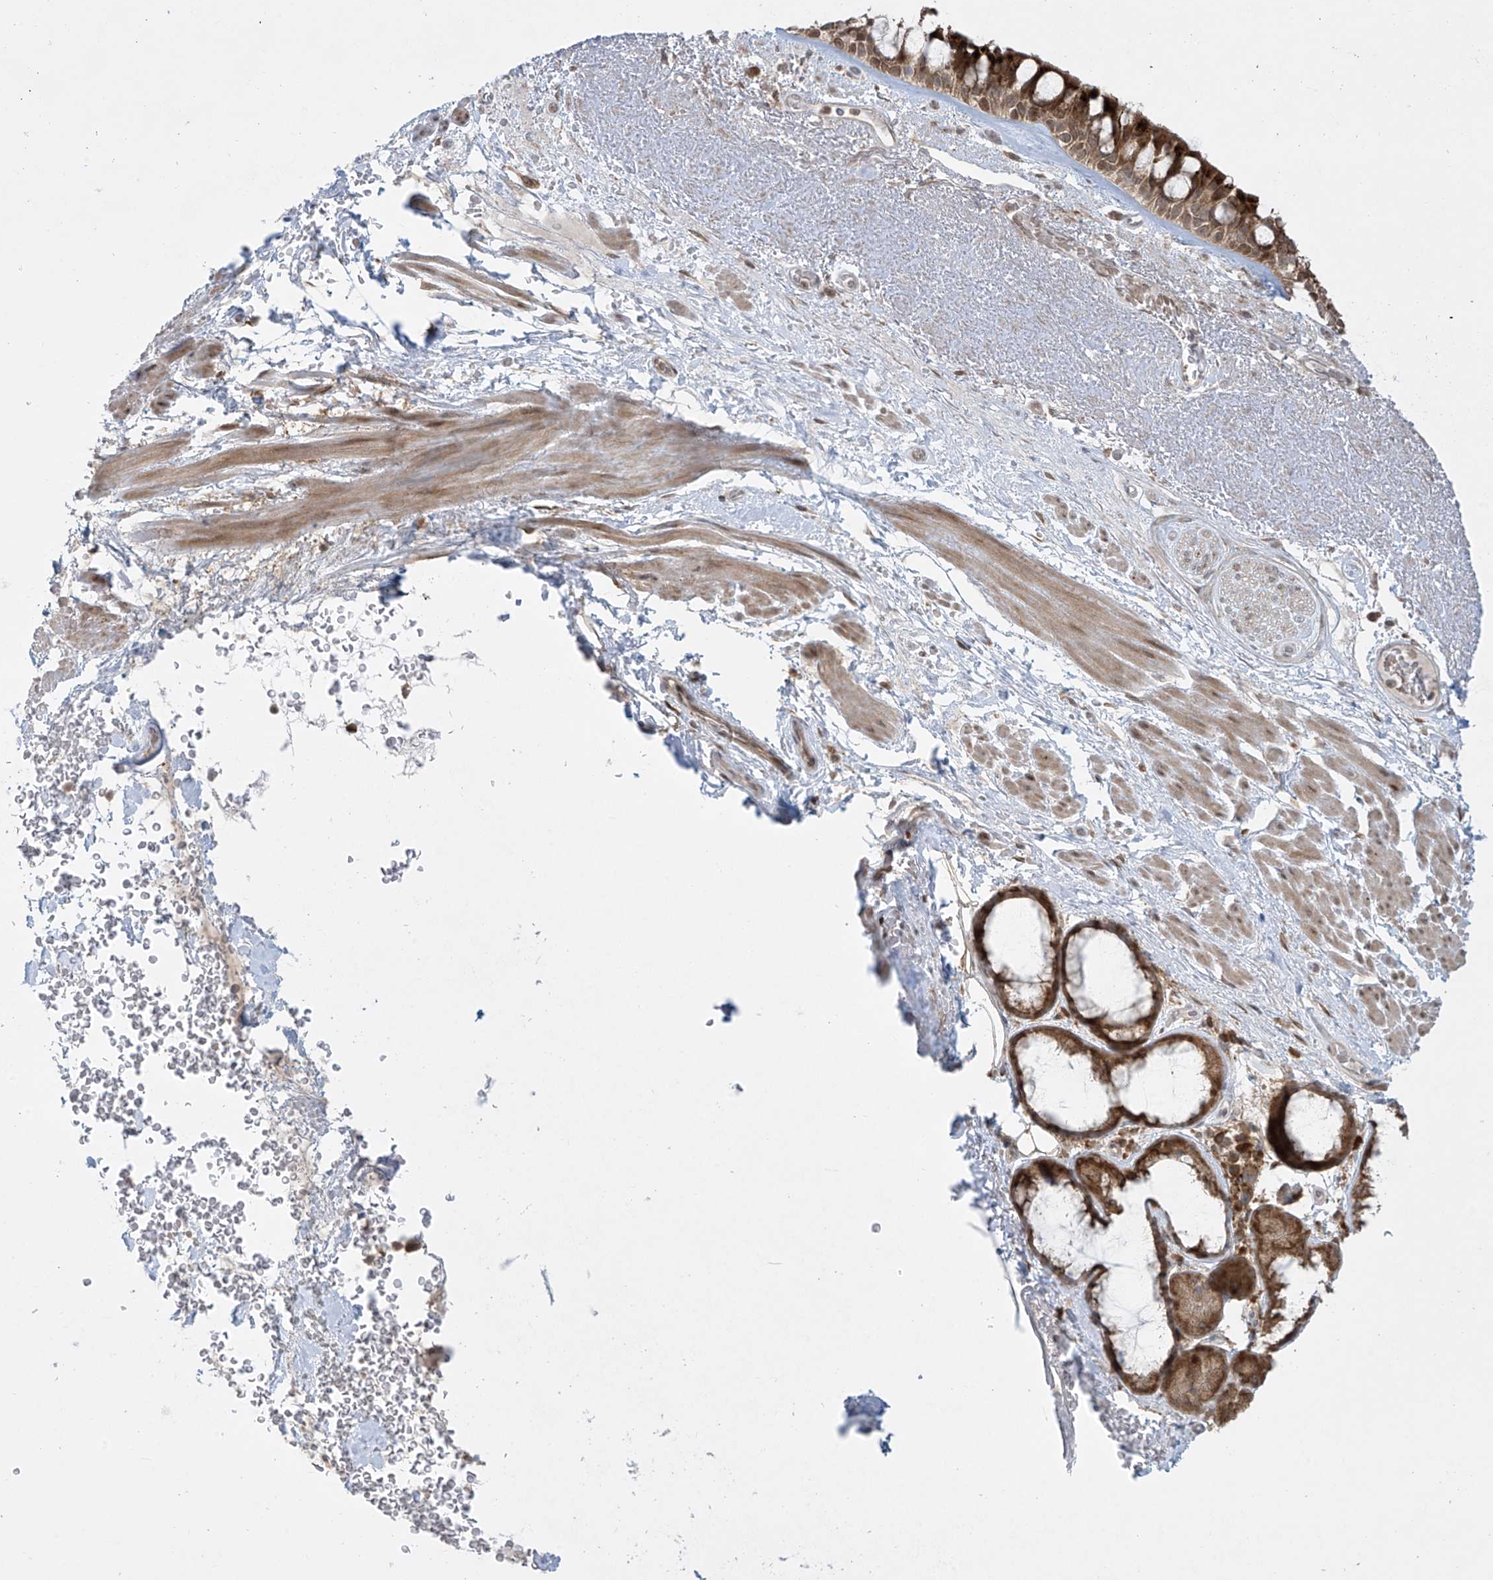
{"staining": {"intensity": "strong", "quantity": ">75%", "location": "cytoplasmic/membranous"}, "tissue": "bronchus", "cell_type": "Respiratory epithelial cells", "image_type": "normal", "snomed": [{"axis": "morphology", "description": "Normal tissue, NOS"}, {"axis": "morphology", "description": "Squamous cell carcinoma, NOS"}, {"axis": "topography", "description": "Lymph node"}, {"axis": "topography", "description": "Bronchus"}, {"axis": "topography", "description": "Lung"}], "caption": "Immunohistochemical staining of unremarkable human bronchus displays strong cytoplasmic/membranous protein staining in approximately >75% of respiratory epithelial cells. The staining was performed using DAB, with brown indicating positive protein expression. Nuclei are stained blue with hematoxylin.", "gene": "PPAT", "patient": {"sex": "male", "age": 66}}